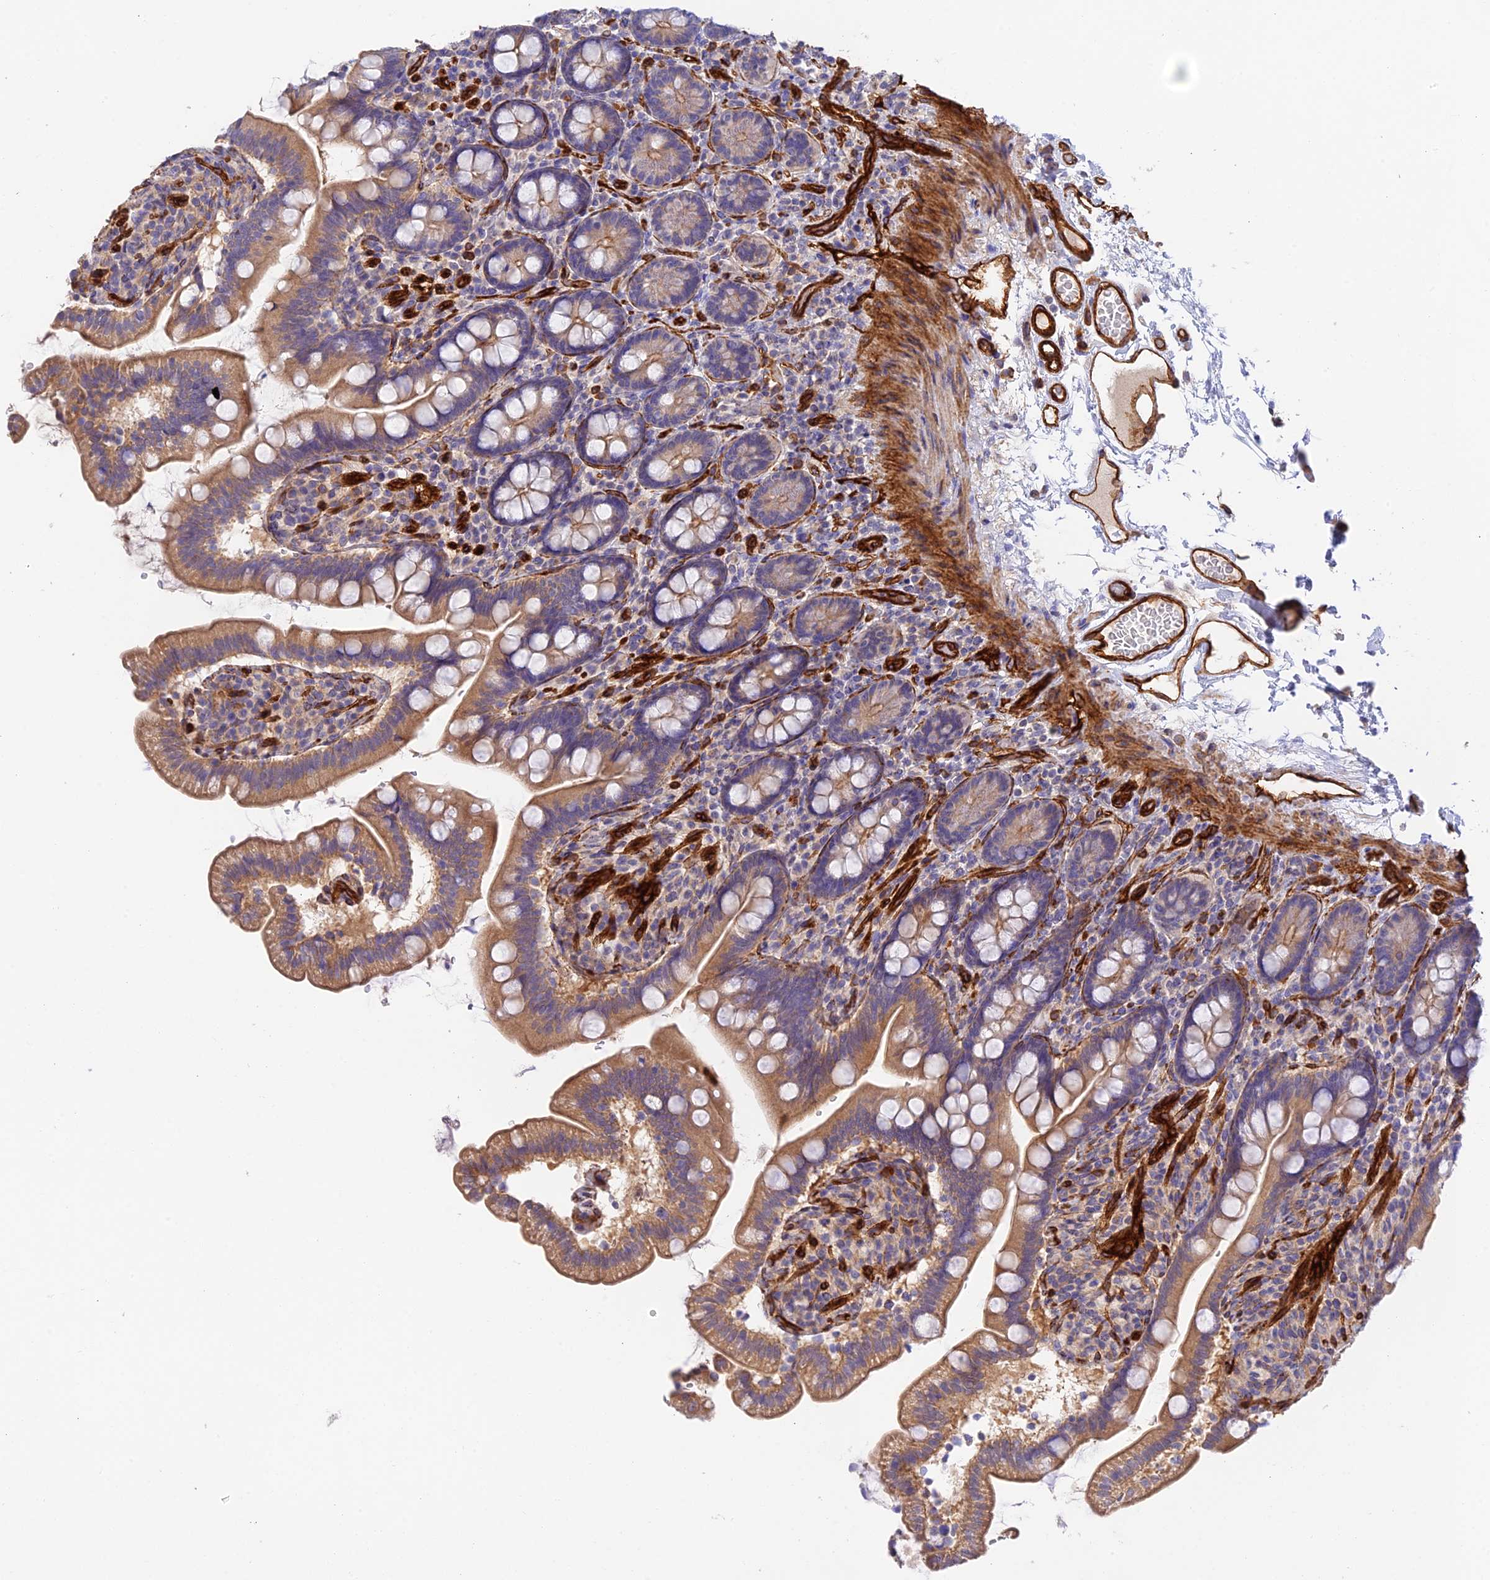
{"staining": {"intensity": "moderate", "quantity": "25%-75%", "location": "cytoplasmic/membranous"}, "tissue": "small intestine", "cell_type": "Glandular cells", "image_type": "normal", "snomed": [{"axis": "morphology", "description": "Normal tissue, NOS"}, {"axis": "topography", "description": "Small intestine"}], "caption": "Moderate cytoplasmic/membranous positivity is identified in approximately 25%-75% of glandular cells in normal small intestine.", "gene": "MYO9A", "patient": {"sex": "female", "age": 64}}